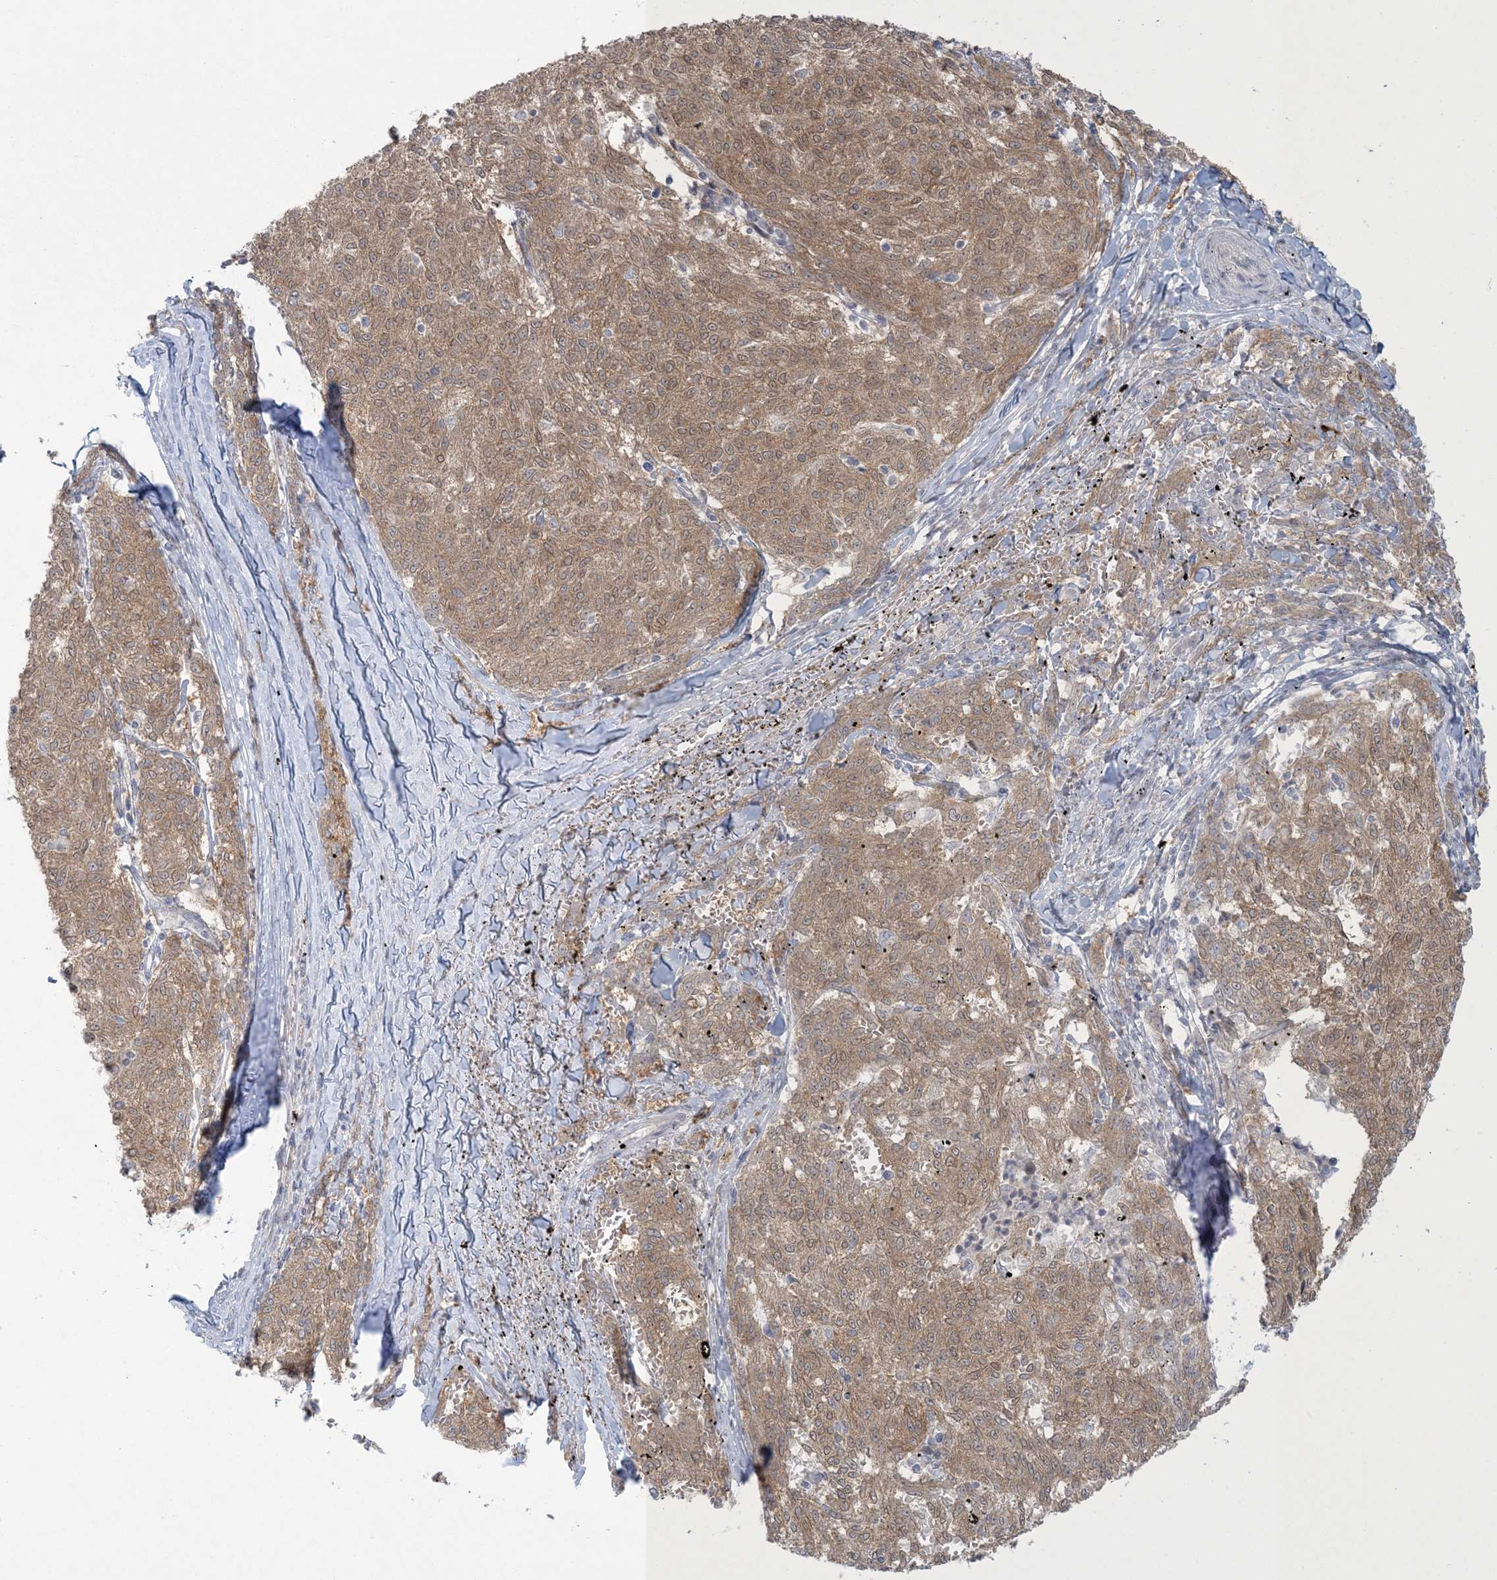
{"staining": {"intensity": "moderate", "quantity": ">75%", "location": "cytoplasmic/membranous,nuclear"}, "tissue": "melanoma", "cell_type": "Tumor cells", "image_type": "cancer", "snomed": [{"axis": "morphology", "description": "Malignant melanoma, NOS"}, {"axis": "topography", "description": "Skin"}], "caption": "DAB (3,3'-diaminobenzidine) immunohistochemical staining of malignant melanoma exhibits moderate cytoplasmic/membranous and nuclear protein positivity in approximately >75% of tumor cells. The protein is stained brown, and the nuclei are stained in blue (DAB IHC with brightfield microscopy, high magnification).", "gene": "NRBP2", "patient": {"sex": "female", "age": 72}}